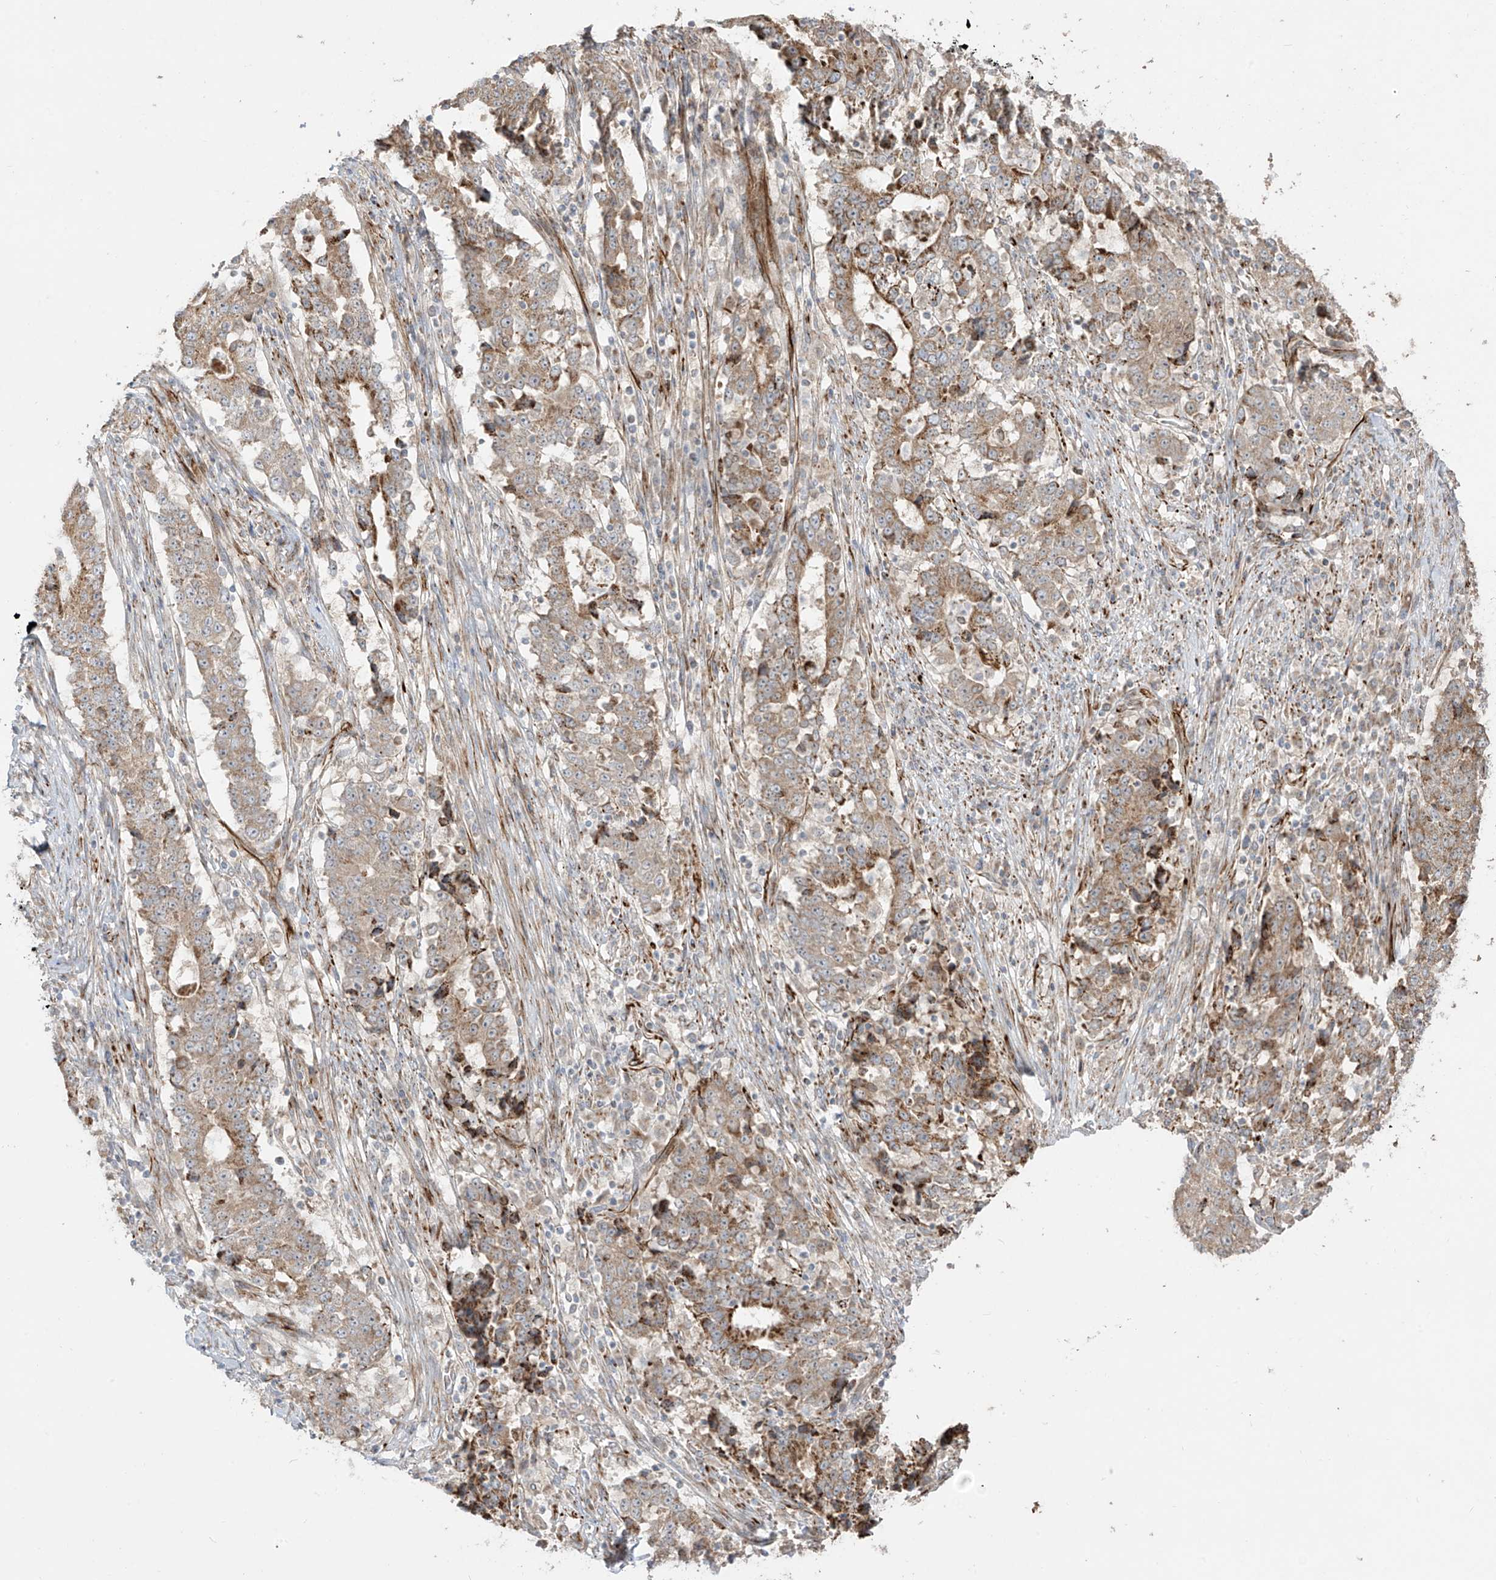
{"staining": {"intensity": "moderate", "quantity": ">75%", "location": "cytoplasmic/membranous"}, "tissue": "stomach cancer", "cell_type": "Tumor cells", "image_type": "cancer", "snomed": [{"axis": "morphology", "description": "Adenocarcinoma, NOS"}, {"axis": "topography", "description": "Stomach"}], "caption": "Immunohistochemistry (IHC) image of stomach cancer stained for a protein (brown), which exhibits medium levels of moderate cytoplasmic/membranous expression in about >75% of tumor cells.", "gene": "DCDC2", "patient": {"sex": "male", "age": 59}}